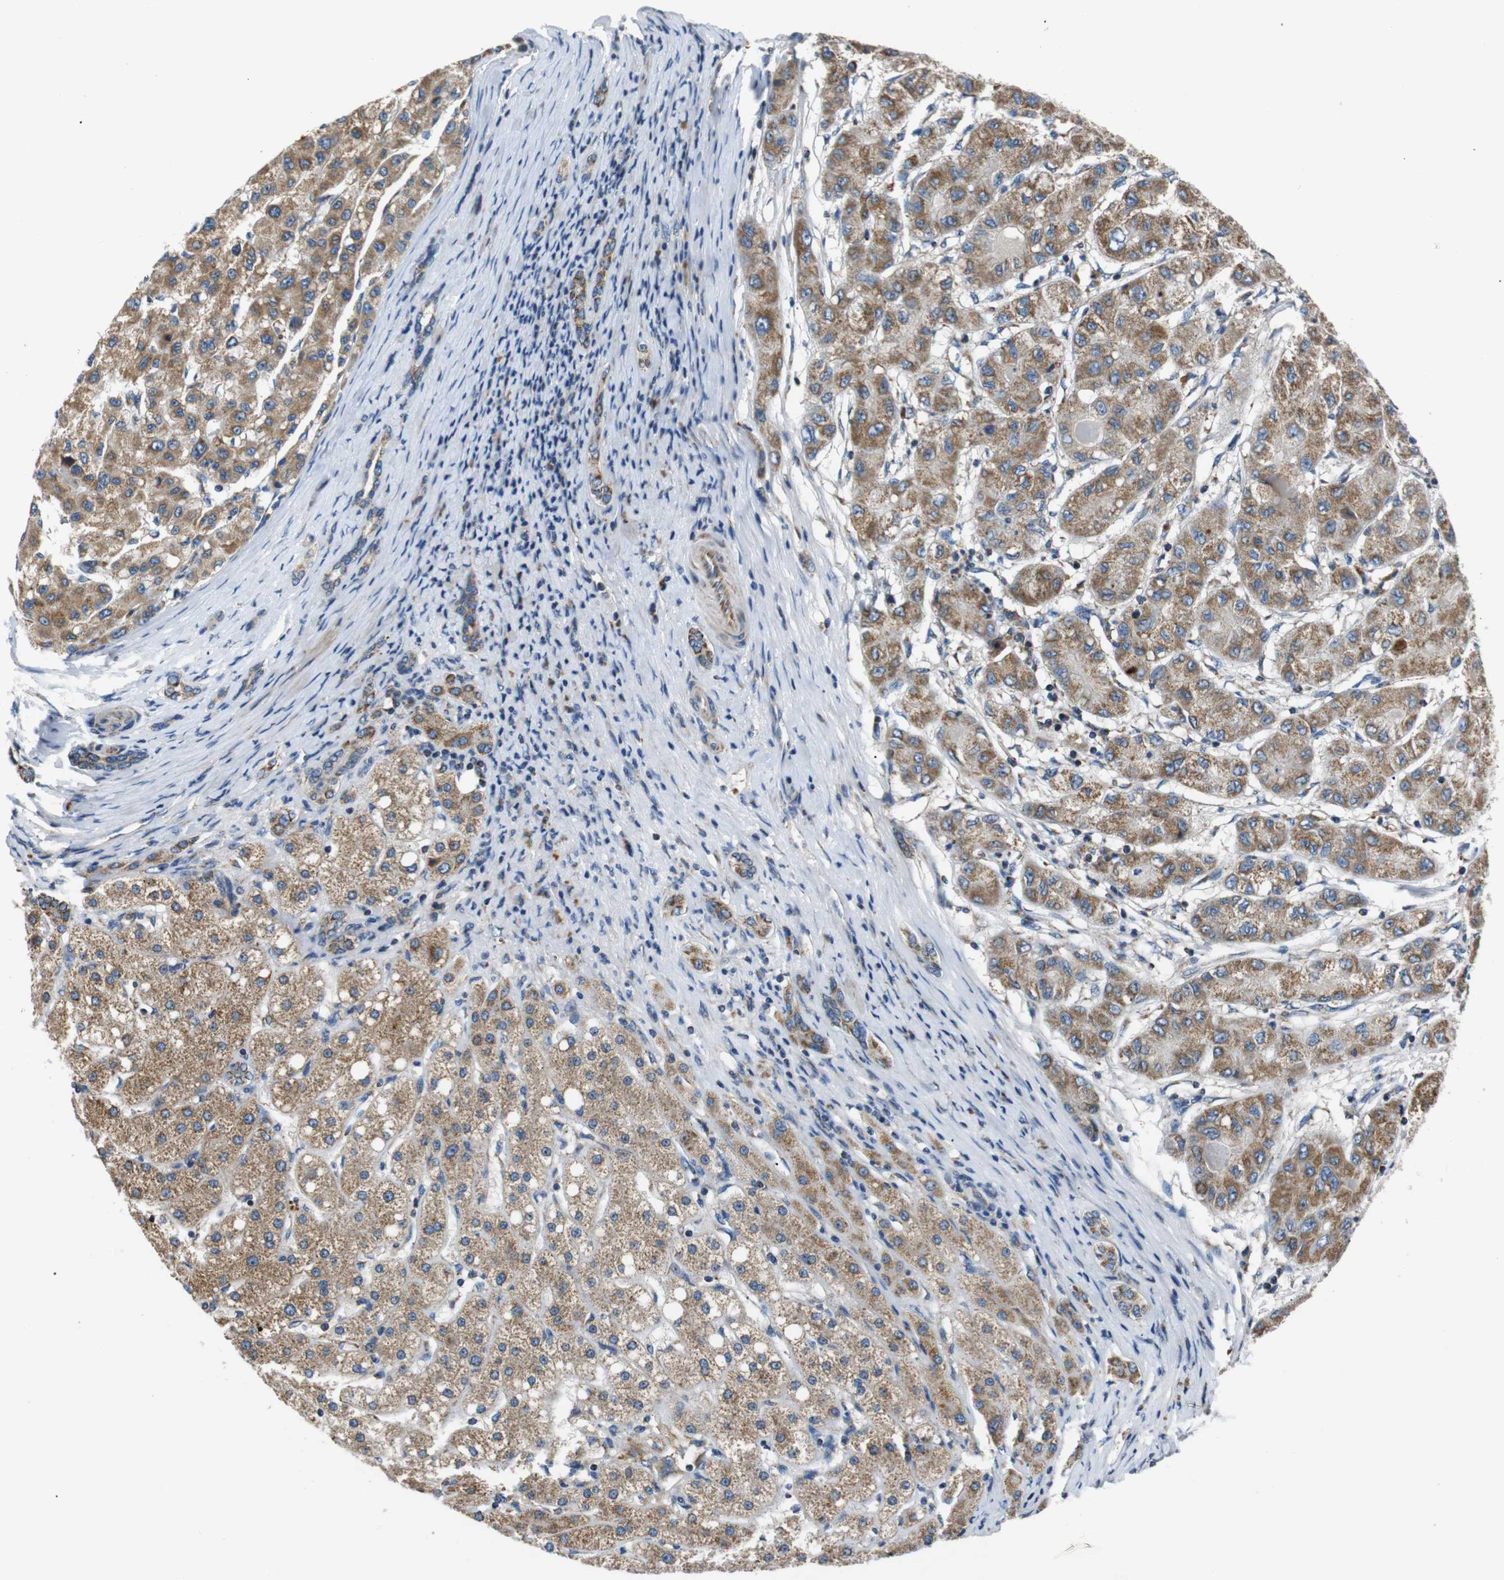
{"staining": {"intensity": "moderate", "quantity": ">75%", "location": "cytoplasmic/membranous"}, "tissue": "liver cancer", "cell_type": "Tumor cells", "image_type": "cancer", "snomed": [{"axis": "morphology", "description": "Carcinoma, Hepatocellular, NOS"}, {"axis": "topography", "description": "Liver"}], "caption": "Moderate cytoplasmic/membranous protein expression is seen in about >75% of tumor cells in hepatocellular carcinoma (liver).", "gene": "NETO2", "patient": {"sex": "male", "age": 80}}